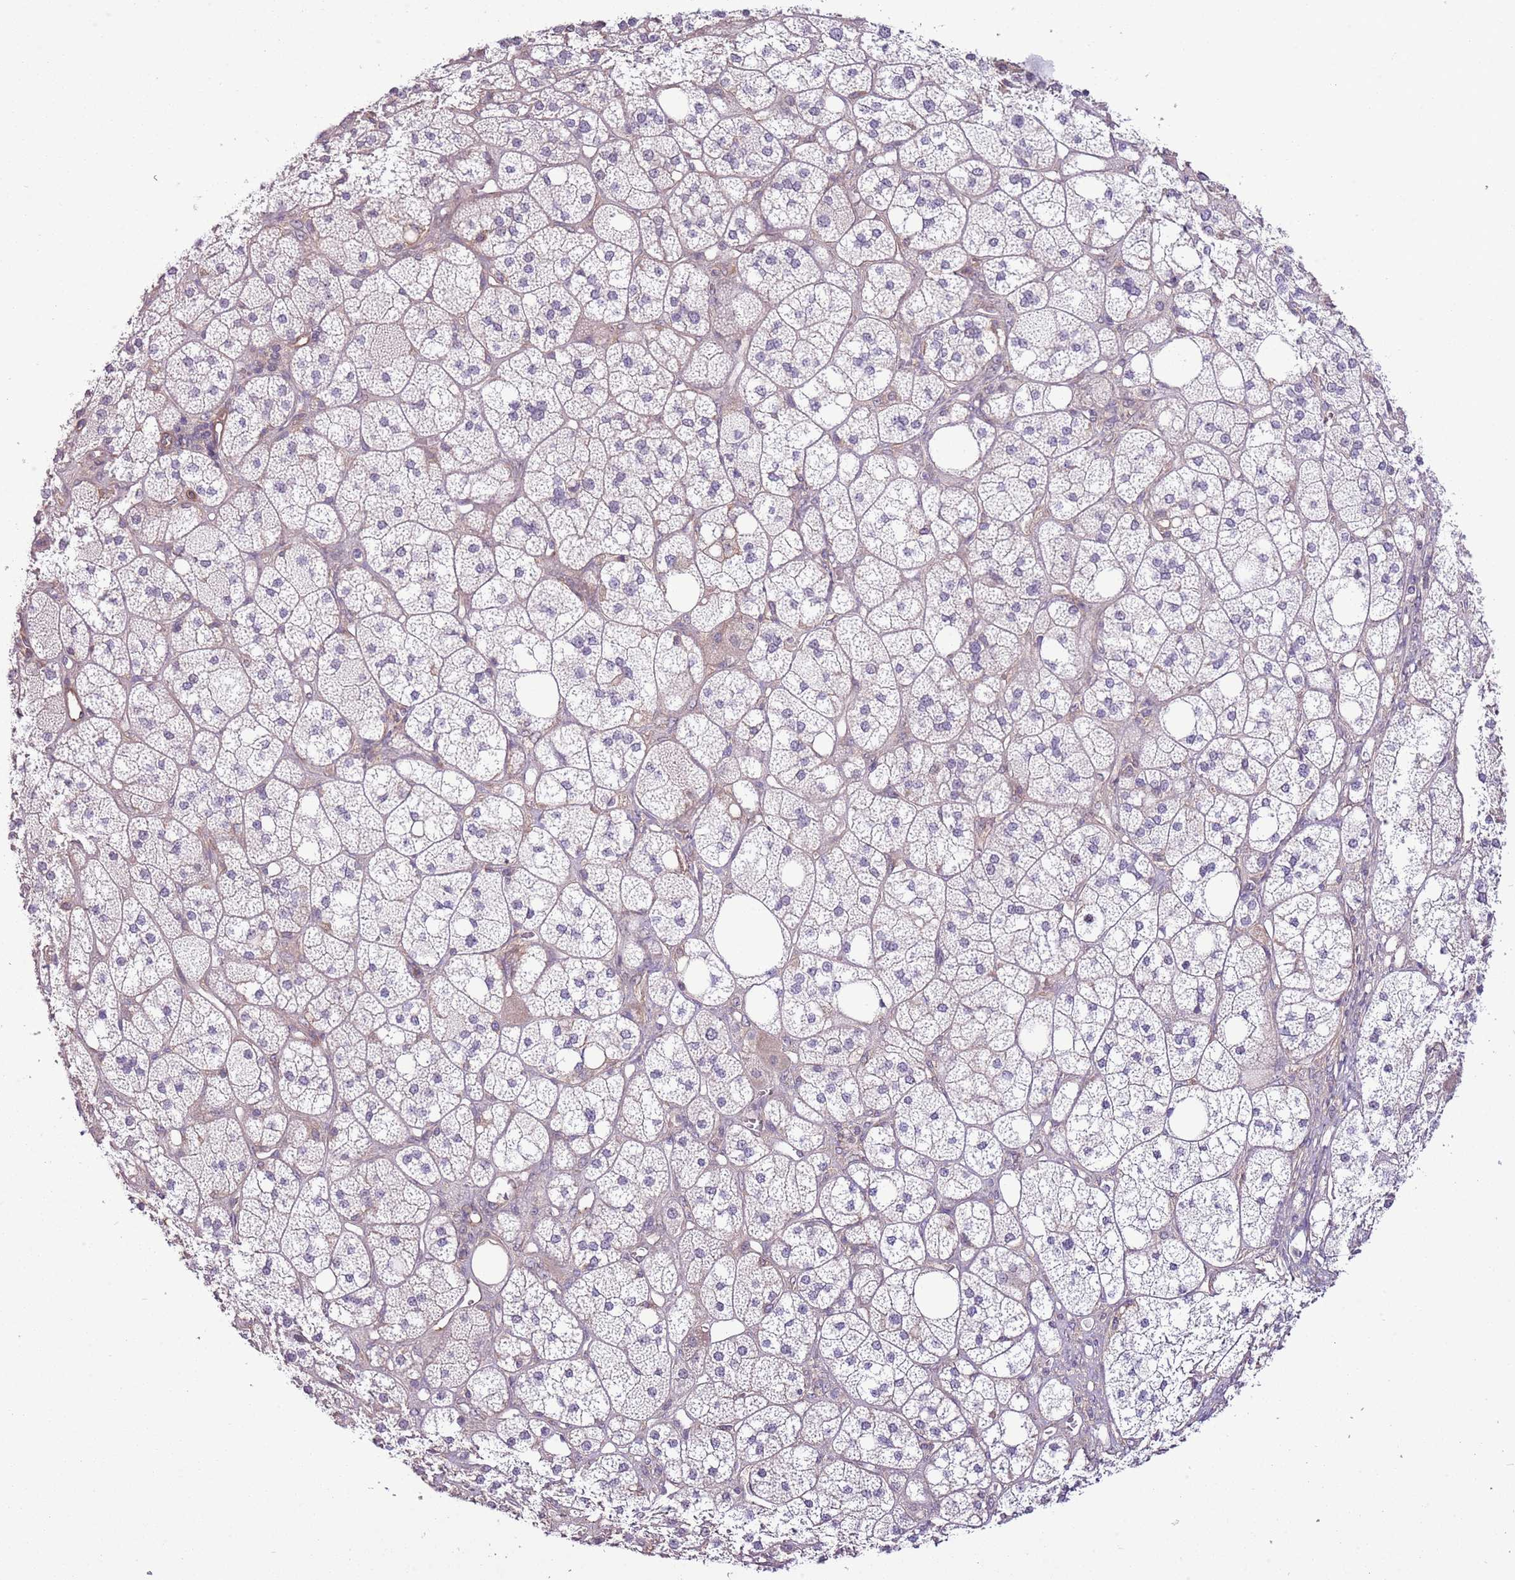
{"staining": {"intensity": "negative", "quantity": "none", "location": "none"}, "tissue": "adrenal gland", "cell_type": "Glandular cells", "image_type": "normal", "snomed": [{"axis": "morphology", "description": "Normal tissue, NOS"}, {"axis": "topography", "description": "Adrenal gland"}], "caption": "This micrograph is of normal adrenal gland stained with immunohistochemistry to label a protein in brown with the nuclei are counter-stained blue. There is no expression in glandular cells.", "gene": "LPIN2", "patient": {"sex": "male", "age": 61}}